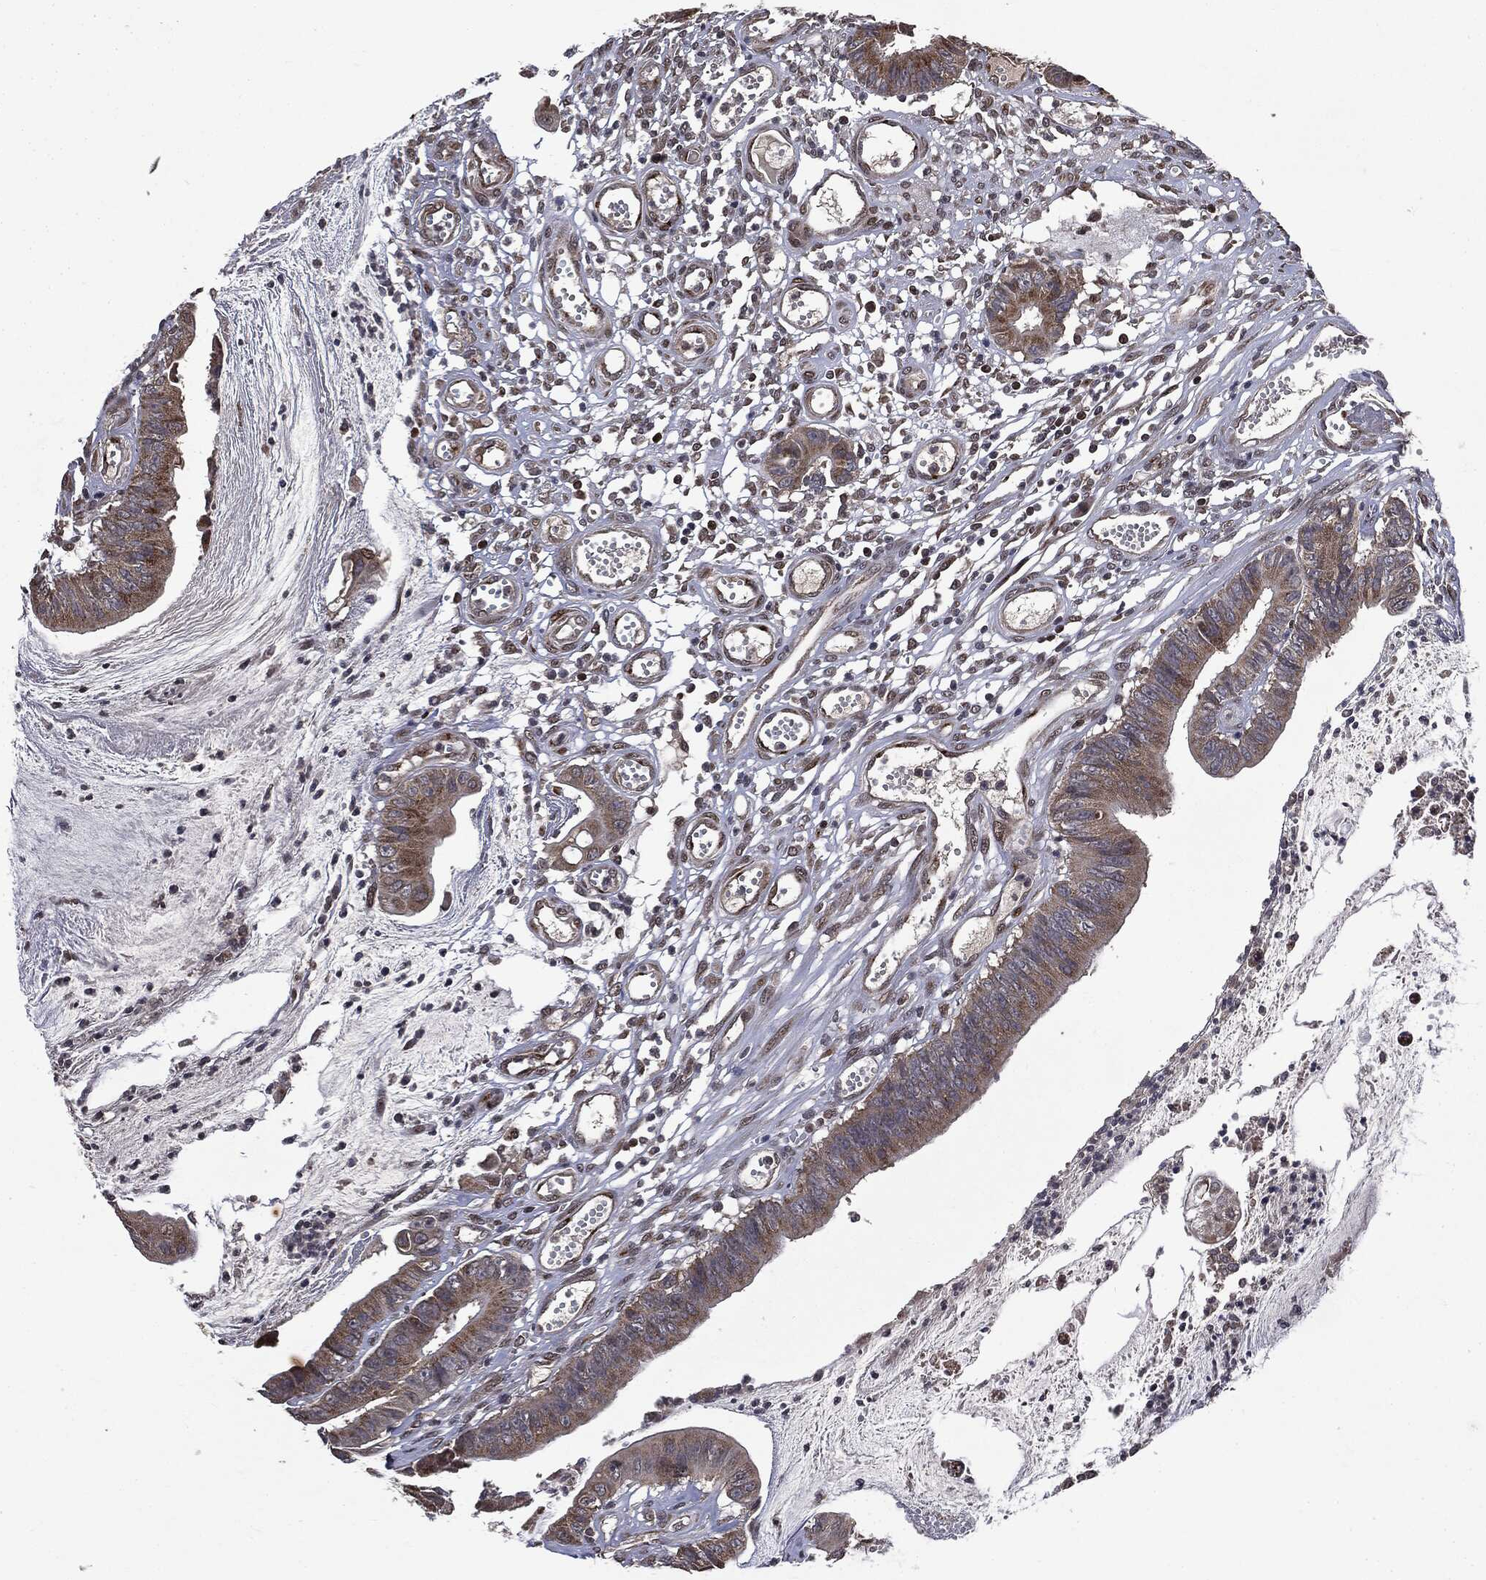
{"staining": {"intensity": "moderate", "quantity": ">75%", "location": "cytoplasmic/membranous"}, "tissue": "colorectal cancer", "cell_type": "Tumor cells", "image_type": "cancer", "snomed": [{"axis": "morphology", "description": "Adenocarcinoma, NOS"}, {"axis": "topography", "description": "Colon"}], "caption": "The immunohistochemical stain shows moderate cytoplasmic/membranous staining in tumor cells of colorectal cancer (adenocarcinoma) tissue. (DAB = brown stain, brightfield microscopy at high magnification).", "gene": "PLPPR2", "patient": {"sex": "female", "age": 69}}